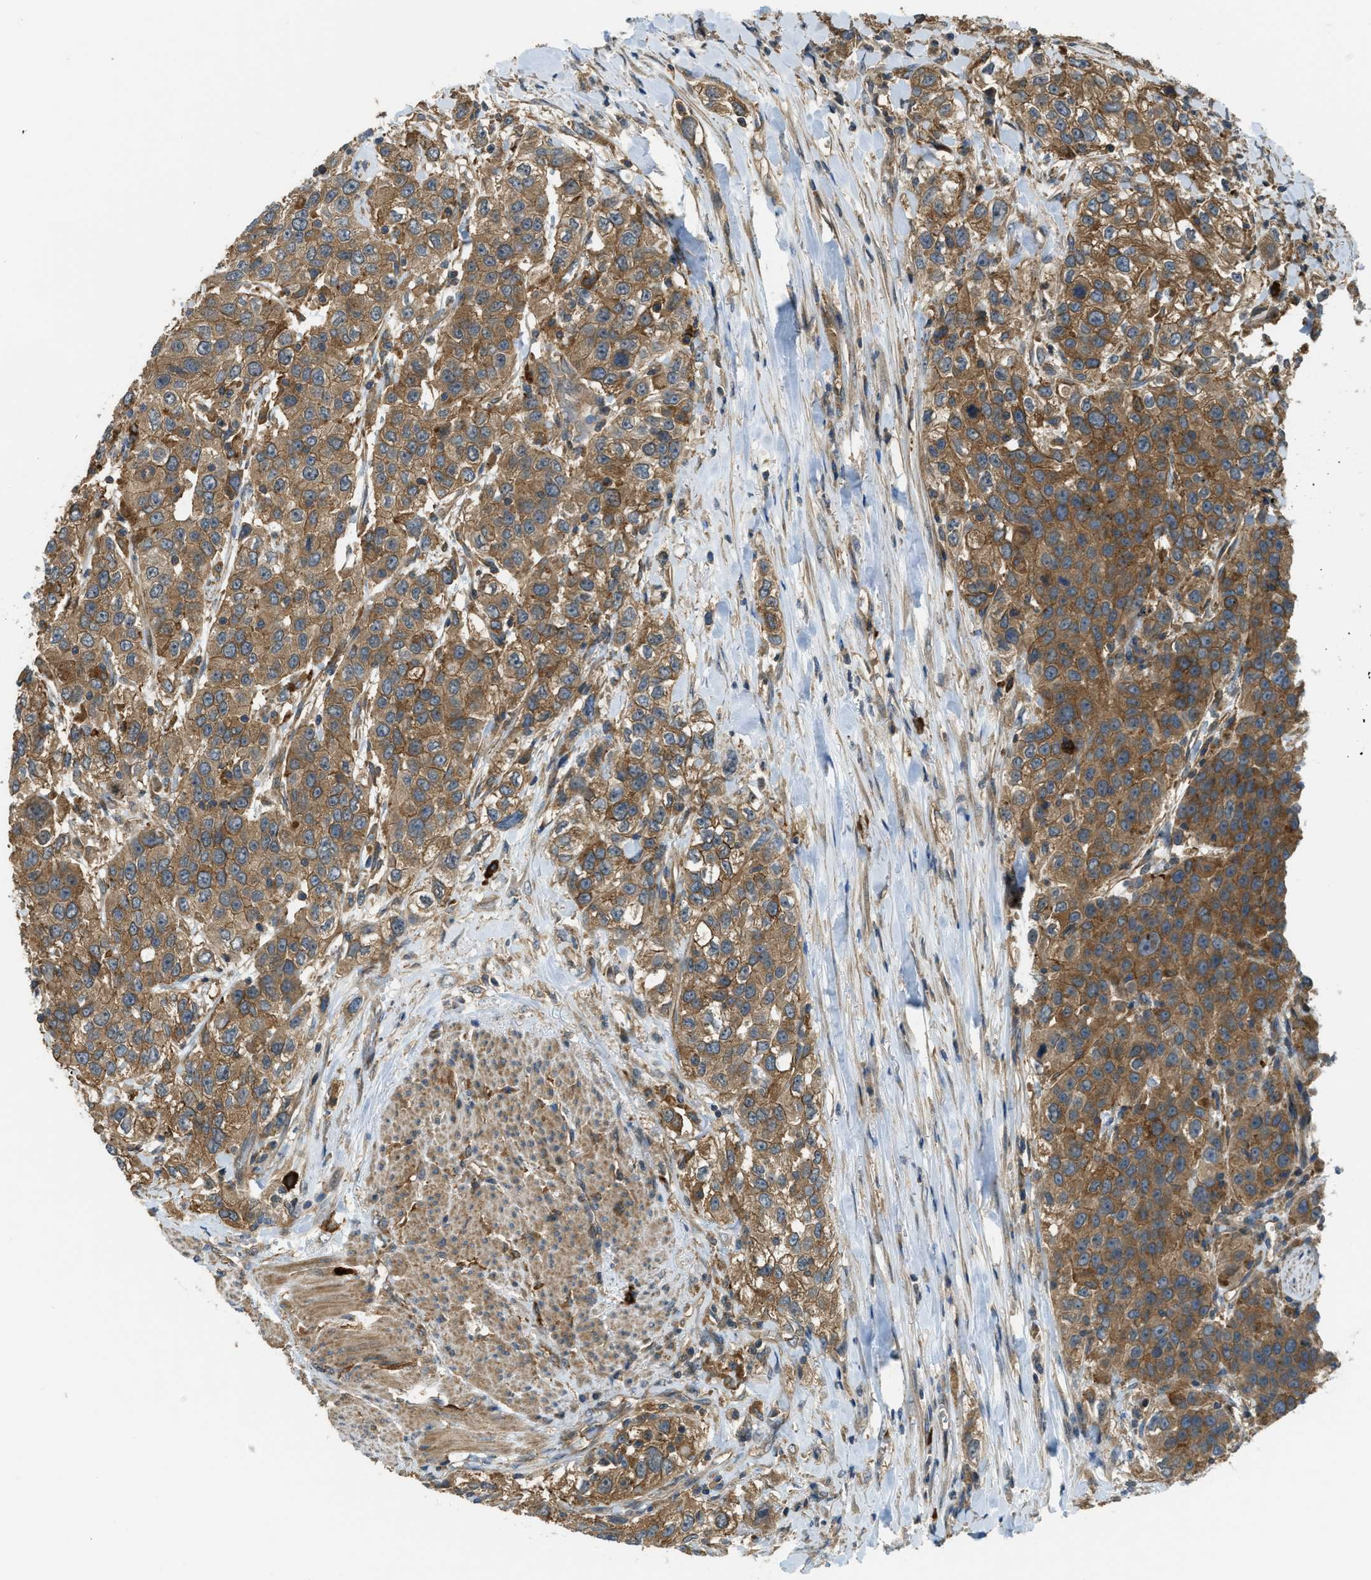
{"staining": {"intensity": "moderate", "quantity": ">75%", "location": "cytoplasmic/membranous"}, "tissue": "urothelial cancer", "cell_type": "Tumor cells", "image_type": "cancer", "snomed": [{"axis": "morphology", "description": "Urothelial carcinoma, High grade"}, {"axis": "topography", "description": "Urinary bladder"}], "caption": "There is medium levels of moderate cytoplasmic/membranous expression in tumor cells of urothelial carcinoma (high-grade), as demonstrated by immunohistochemical staining (brown color).", "gene": "BAG4", "patient": {"sex": "female", "age": 80}}